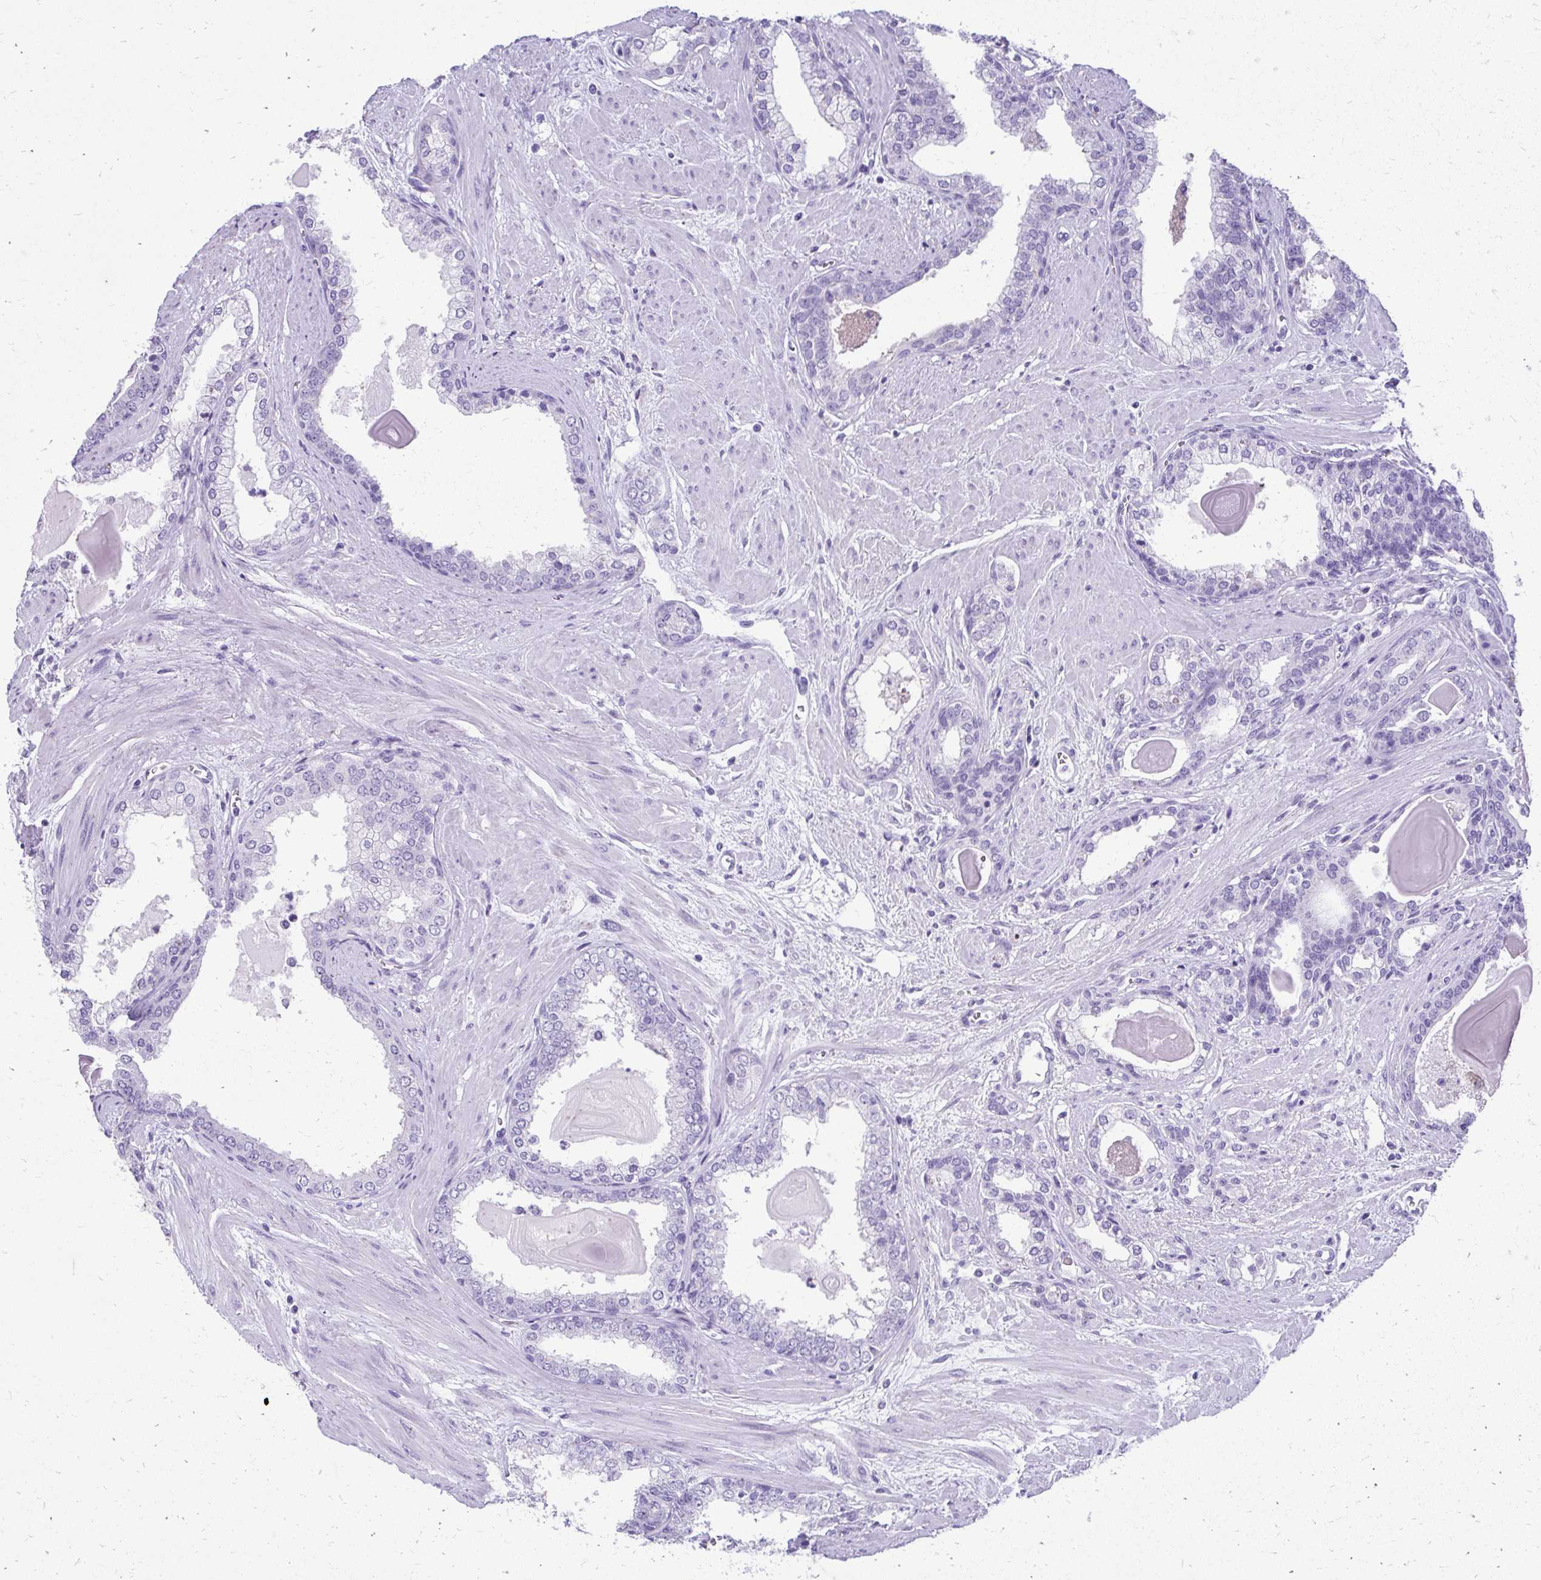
{"staining": {"intensity": "negative", "quantity": "none", "location": "none"}, "tissue": "prostate cancer", "cell_type": "Tumor cells", "image_type": "cancer", "snomed": [{"axis": "morphology", "description": "Adenocarcinoma, Low grade"}, {"axis": "topography", "description": "Prostate"}], "caption": "Immunohistochemistry histopathology image of prostate cancer stained for a protein (brown), which displays no staining in tumor cells.", "gene": "SLC32A1", "patient": {"sex": "male", "age": 64}}